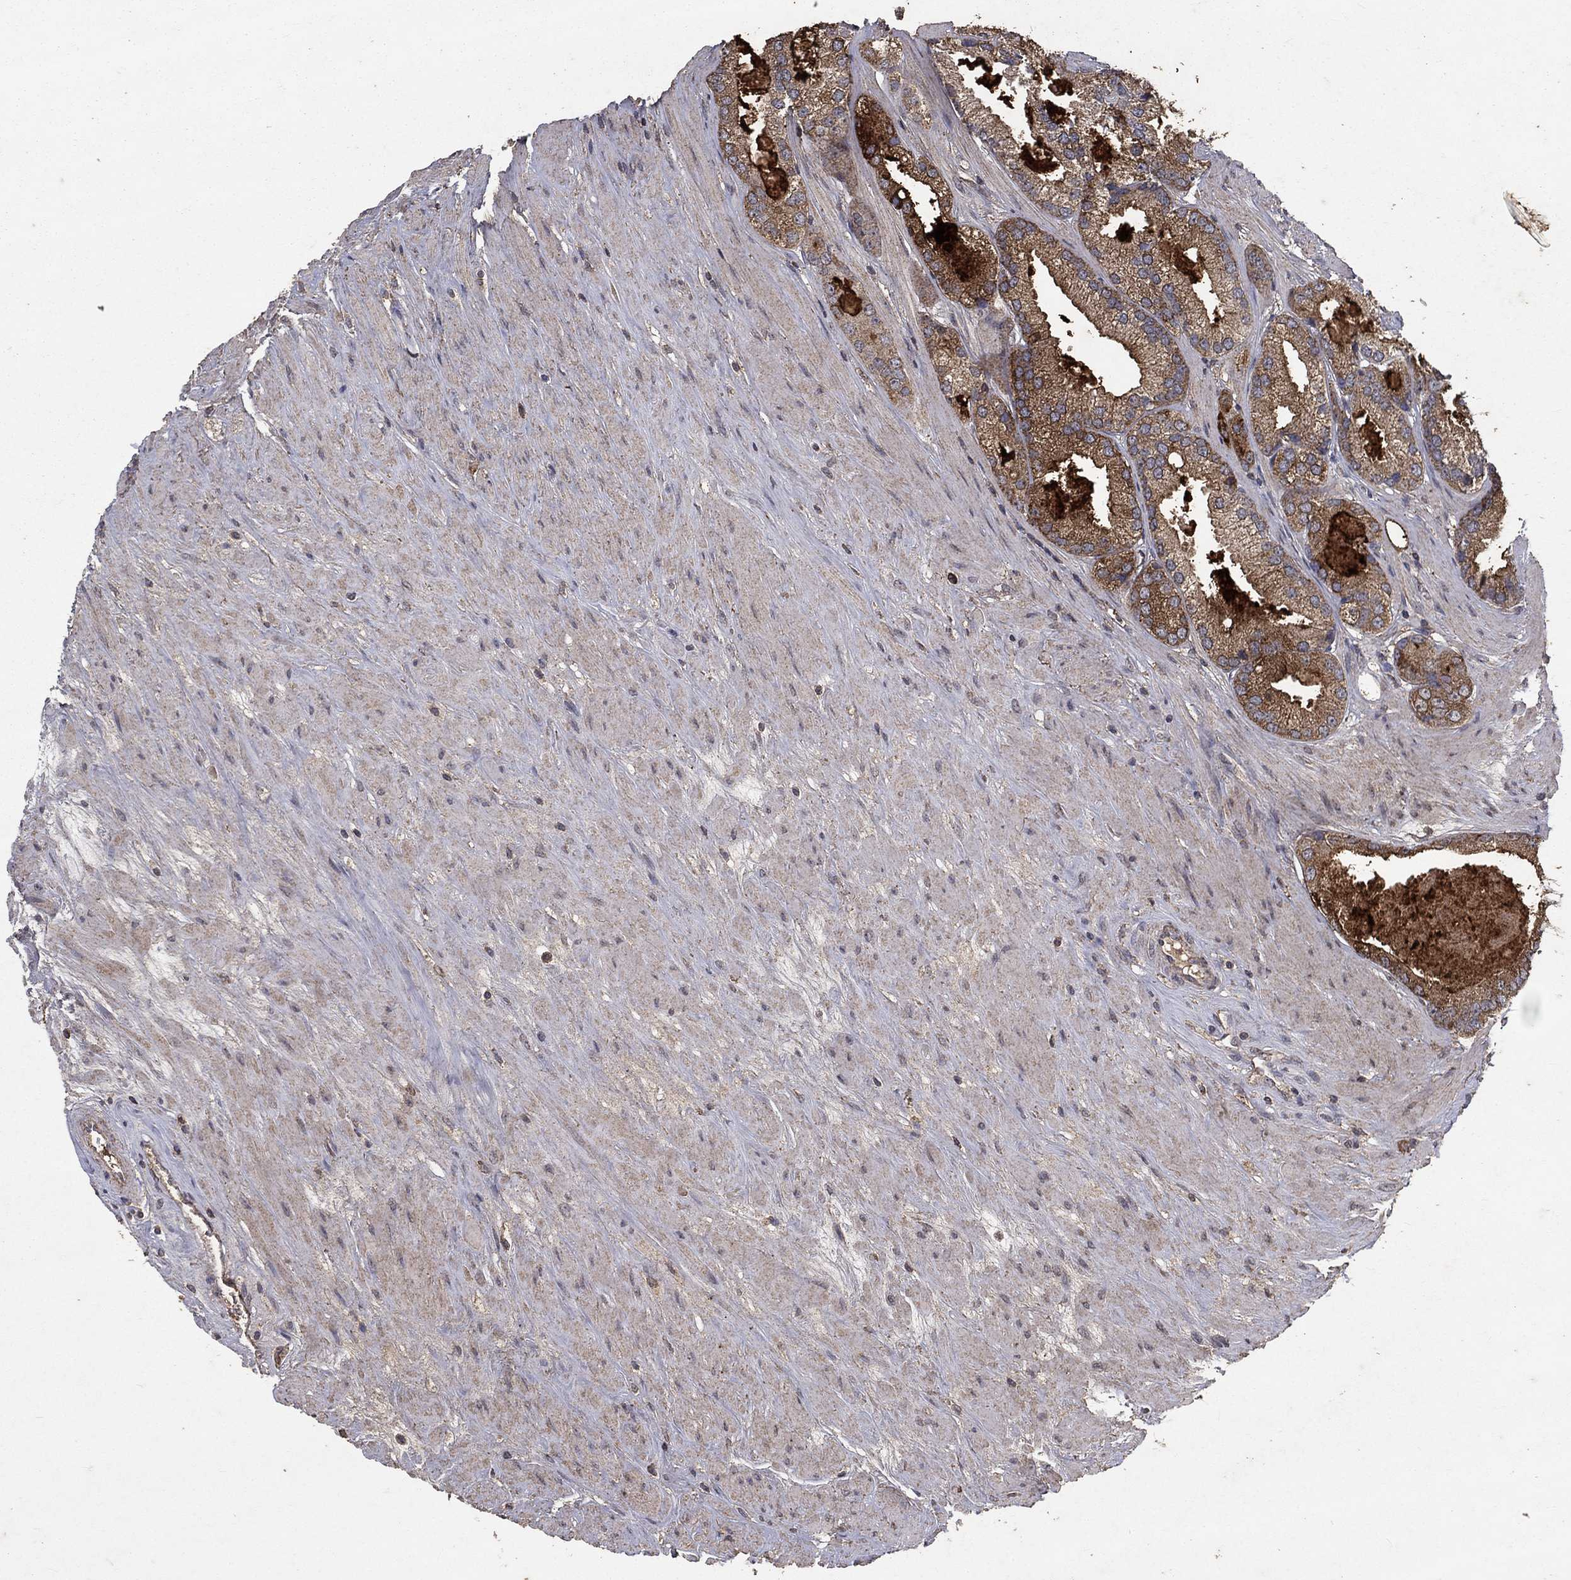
{"staining": {"intensity": "moderate", "quantity": "<25%", "location": "cytoplasmic/membranous"}, "tissue": "prostate cancer", "cell_type": "Tumor cells", "image_type": "cancer", "snomed": [{"axis": "morphology", "description": "Adenocarcinoma, High grade"}, {"axis": "topography", "description": "Prostate and seminal vesicle, NOS"}], "caption": "Moderate cytoplasmic/membranous positivity for a protein is appreciated in approximately <25% of tumor cells of high-grade adenocarcinoma (prostate) using immunohistochemistry (IHC).", "gene": "CD24", "patient": {"sex": "male", "age": 62}}